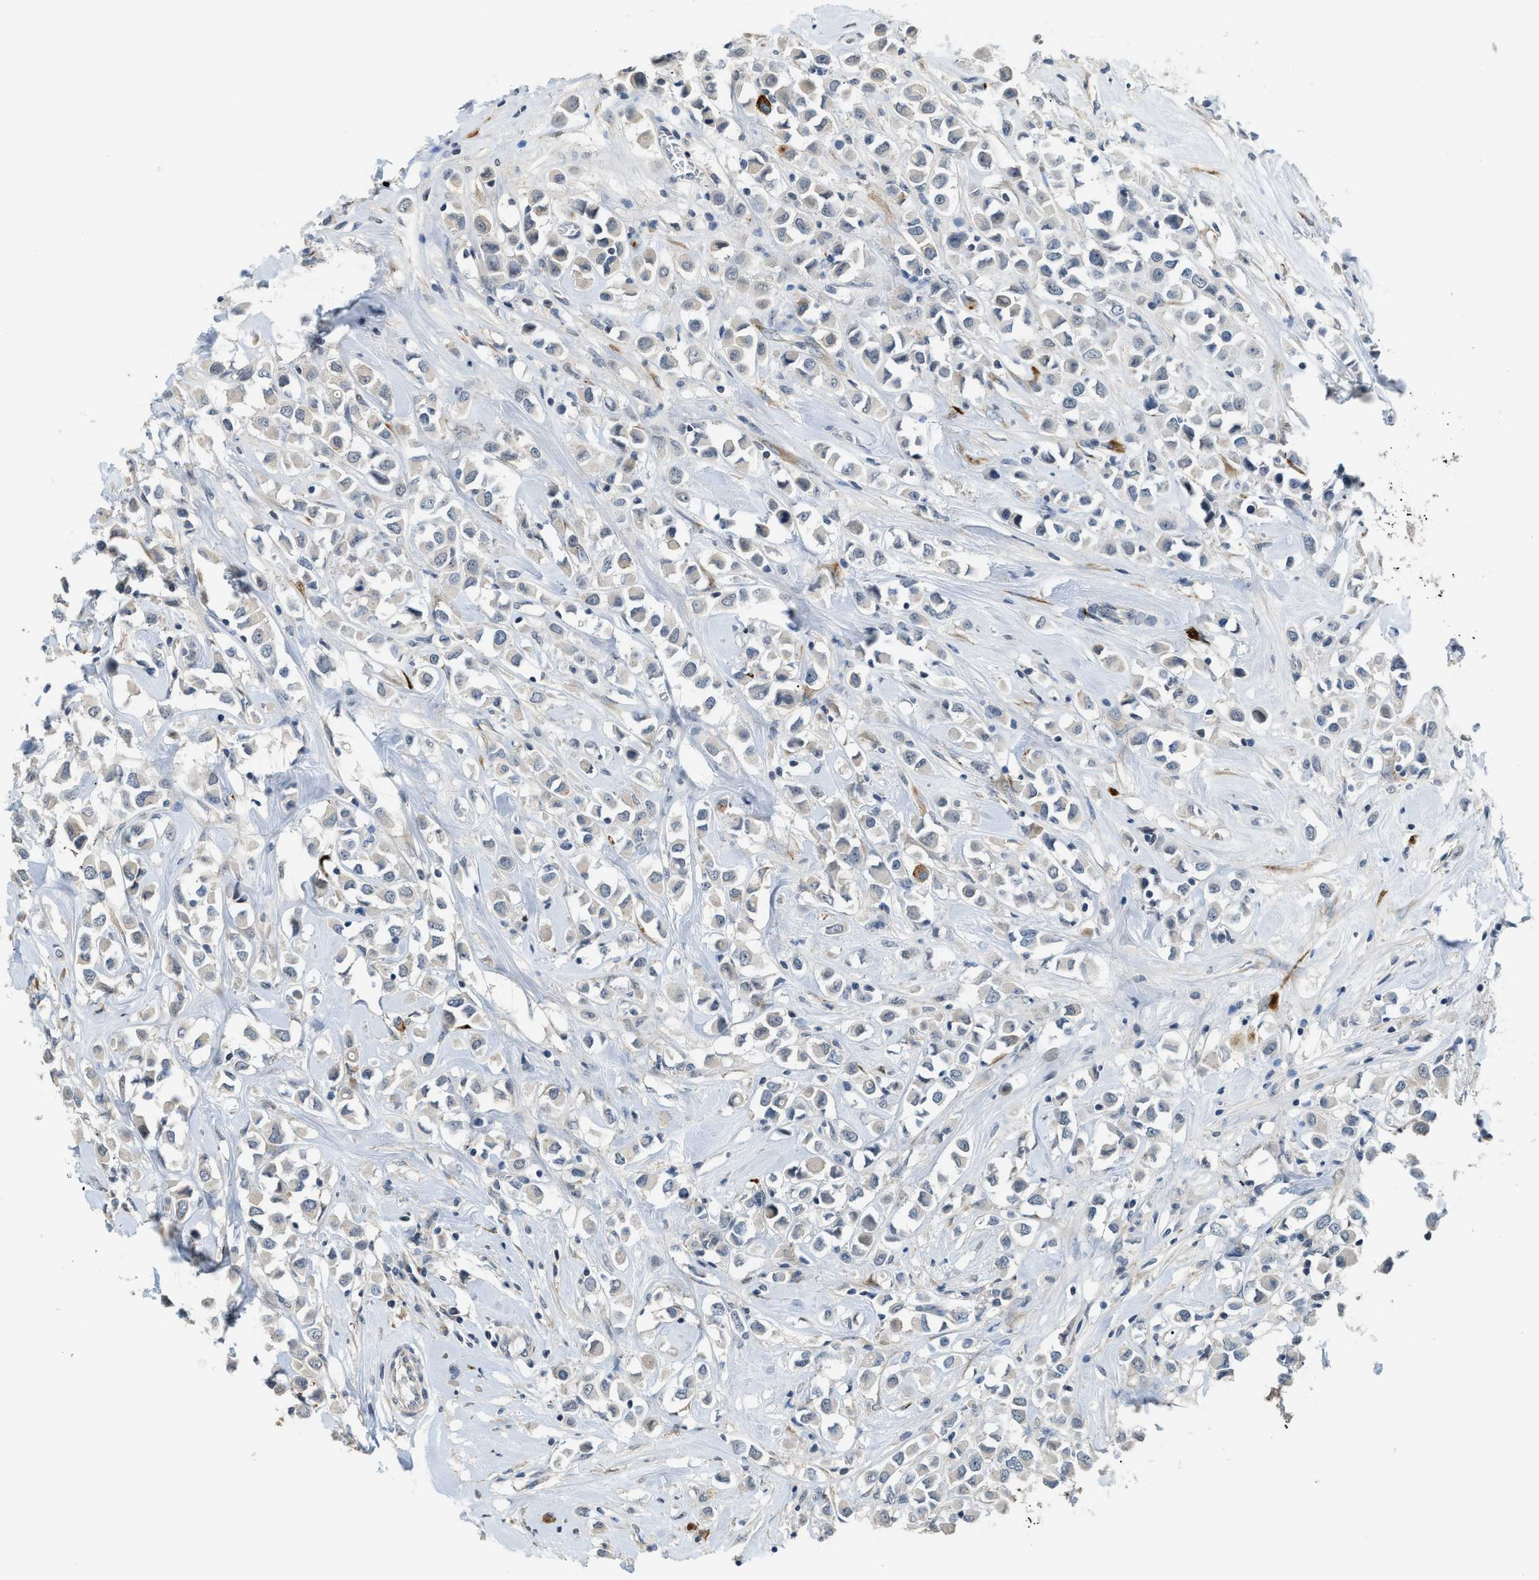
{"staining": {"intensity": "weak", "quantity": "<25%", "location": "cytoplasmic/membranous"}, "tissue": "breast cancer", "cell_type": "Tumor cells", "image_type": "cancer", "snomed": [{"axis": "morphology", "description": "Duct carcinoma"}, {"axis": "topography", "description": "Breast"}], "caption": "Tumor cells are negative for brown protein staining in breast intraductal carcinoma.", "gene": "TMEM154", "patient": {"sex": "female", "age": 61}}